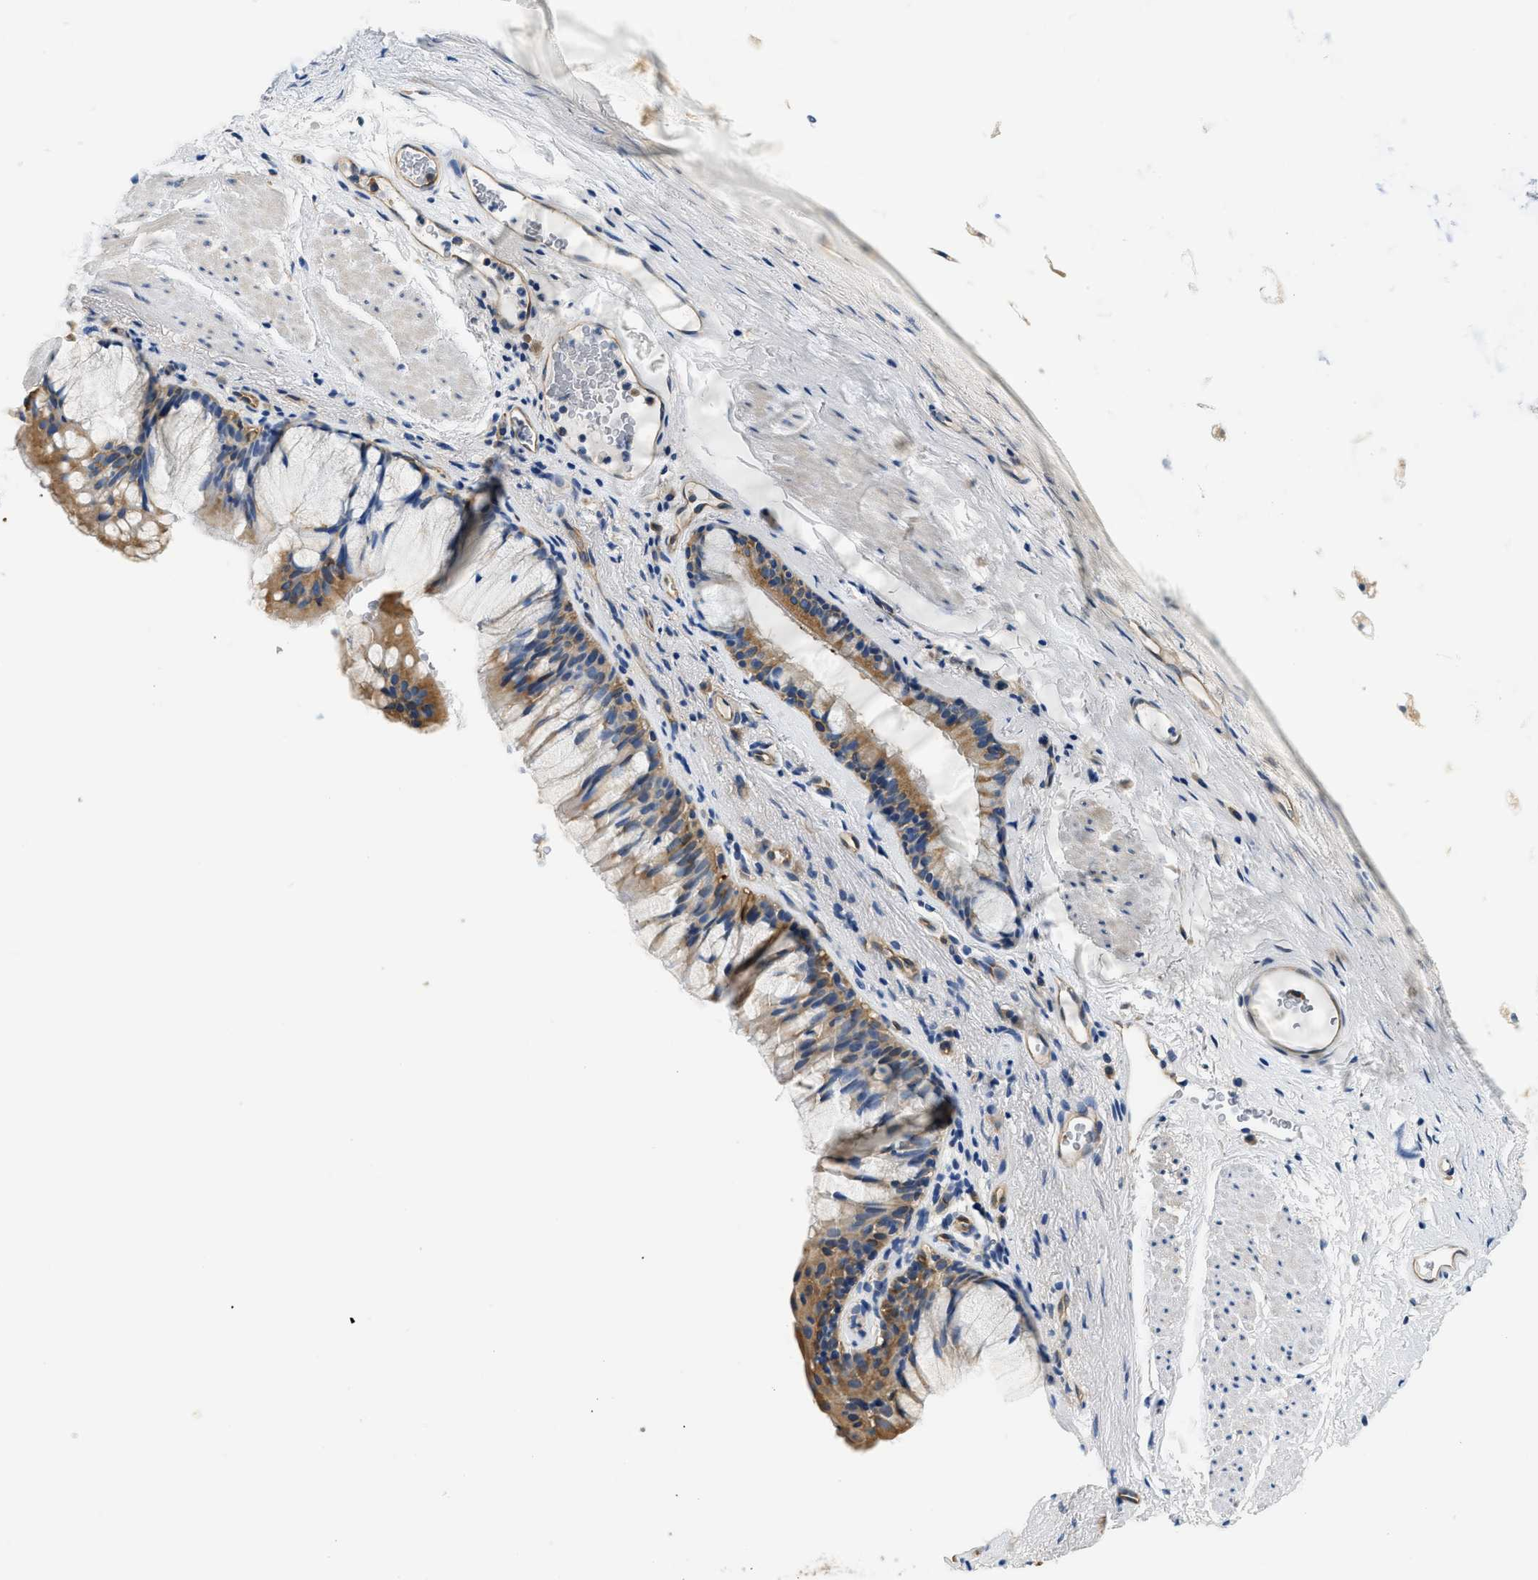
{"staining": {"intensity": "moderate", "quantity": ">75%", "location": "cytoplasmic/membranous"}, "tissue": "bronchus", "cell_type": "Respiratory epithelial cells", "image_type": "normal", "snomed": [{"axis": "morphology", "description": "Normal tissue, NOS"}, {"axis": "topography", "description": "Cartilage tissue"}, {"axis": "topography", "description": "Bronchus"}], "caption": "An IHC image of unremarkable tissue is shown. Protein staining in brown shows moderate cytoplasmic/membranous positivity in bronchus within respiratory epithelial cells.", "gene": "PPP2R1B", "patient": {"sex": "female", "age": 53}}